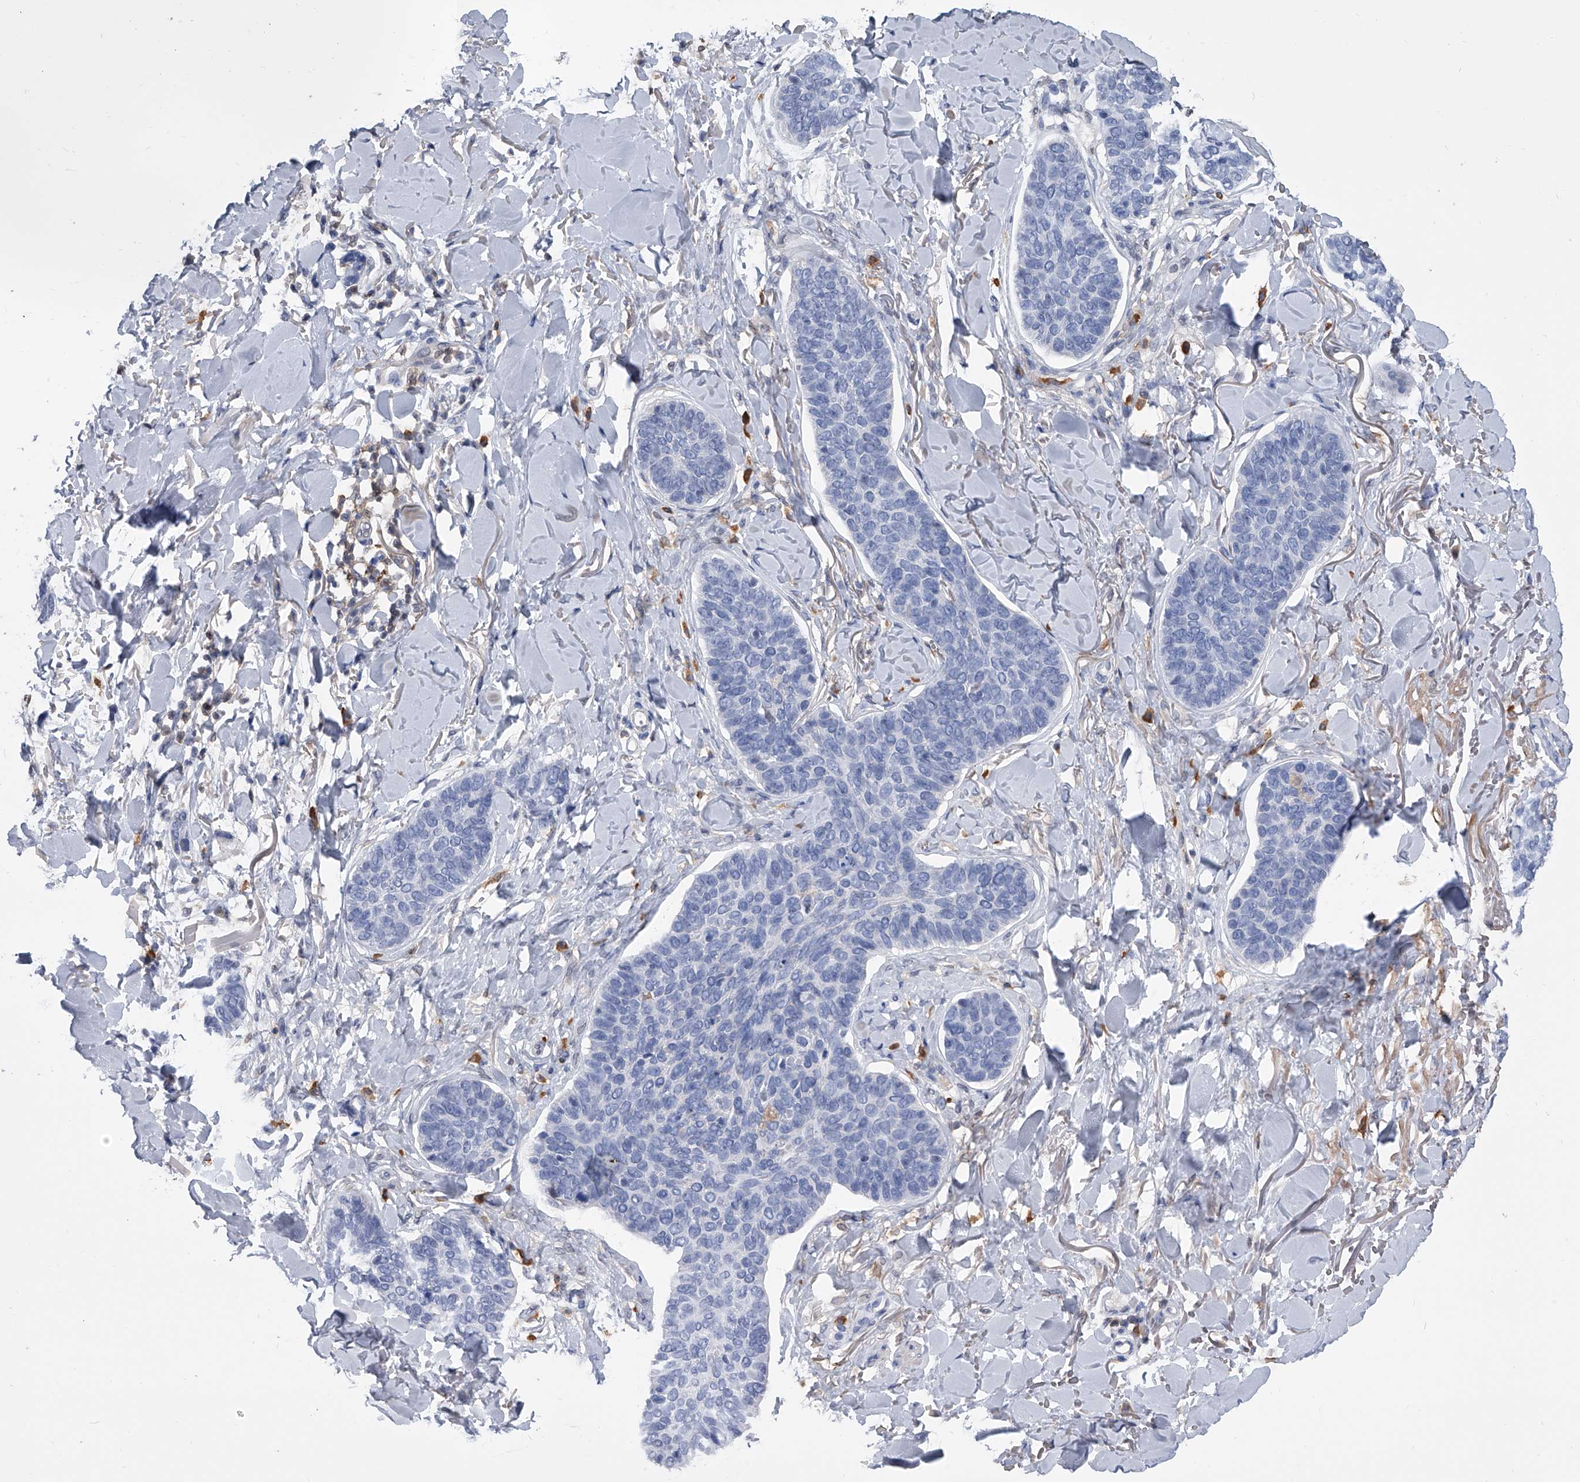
{"staining": {"intensity": "negative", "quantity": "none", "location": "none"}, "tissue": "skin cancer", "cell_type": "Tumor cells", "image_type": "cancer", "snomed": [{"axis": "morphology", "description": "Basal cell carcinoma"}, {"axis": "topography", "description": "Skin"}], "caption": "Immunohistochemical staining of skin cancer displays no significant staining in tumor cells.", "gene": "SERPINB9", "patient": {"sex": "male", "age": 85}}